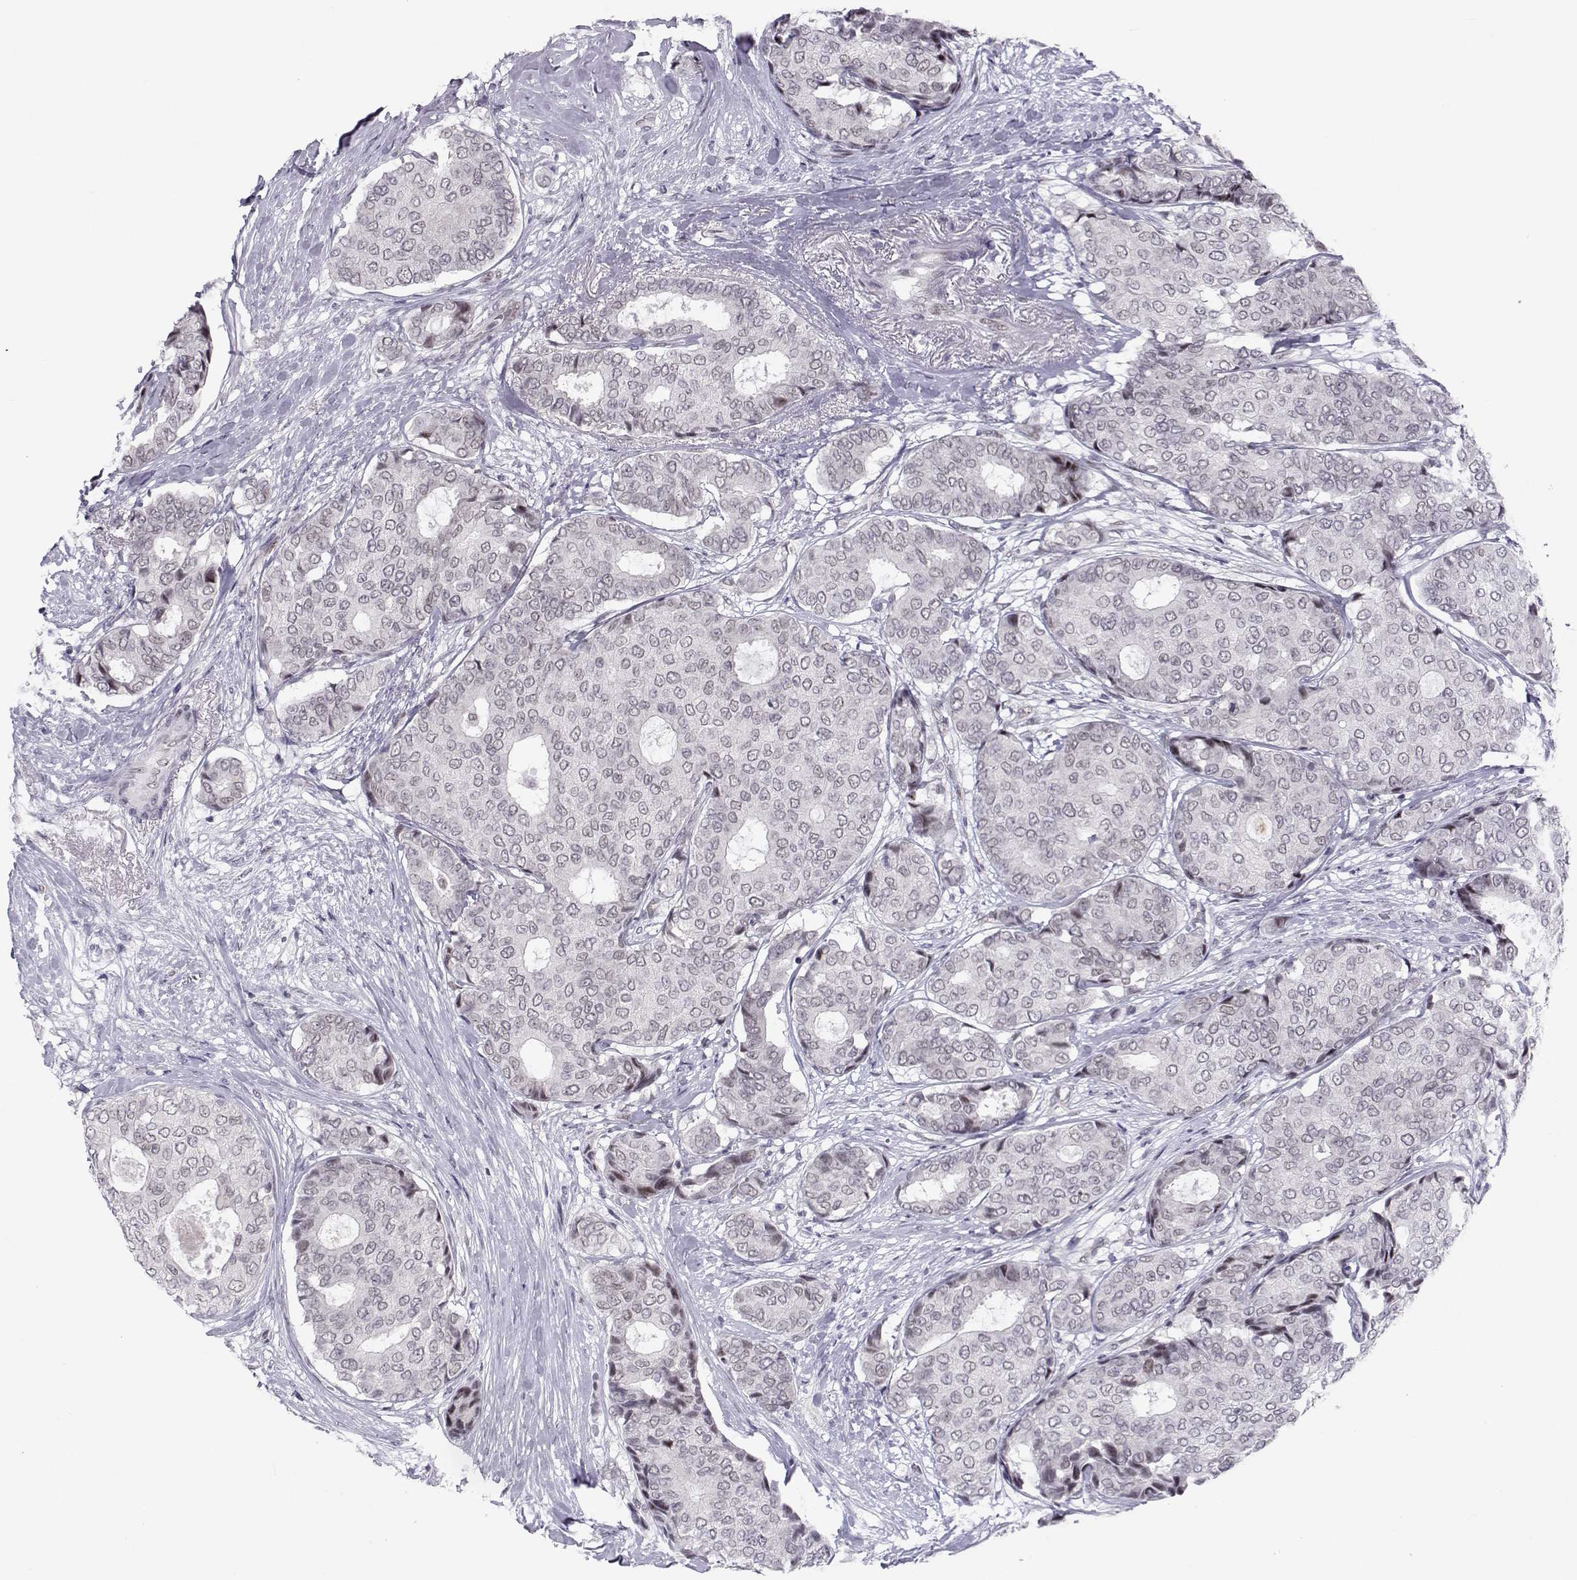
{"staining": {"intensity": "weak", "quantity": "<25%", "location": "nuclear"}, "tissue": "breast cancer", "cell_type": "Tumor cells", "image_type": "cancer", "snomed": [{"axis": "morphology", "description": "Duct carcinoma"}, {"axis": "topography", "description": "Breast"}], "caption": "Immunohistochemistry (IHC) of infiltrating ductal carcinoma (breast) demonstrates no staining in tumor cells. (Immunohistochemistry, brightfield microscopy, high magnification).", "gene": "SIX6", "patient": {"sex": "female", "age": 75}}